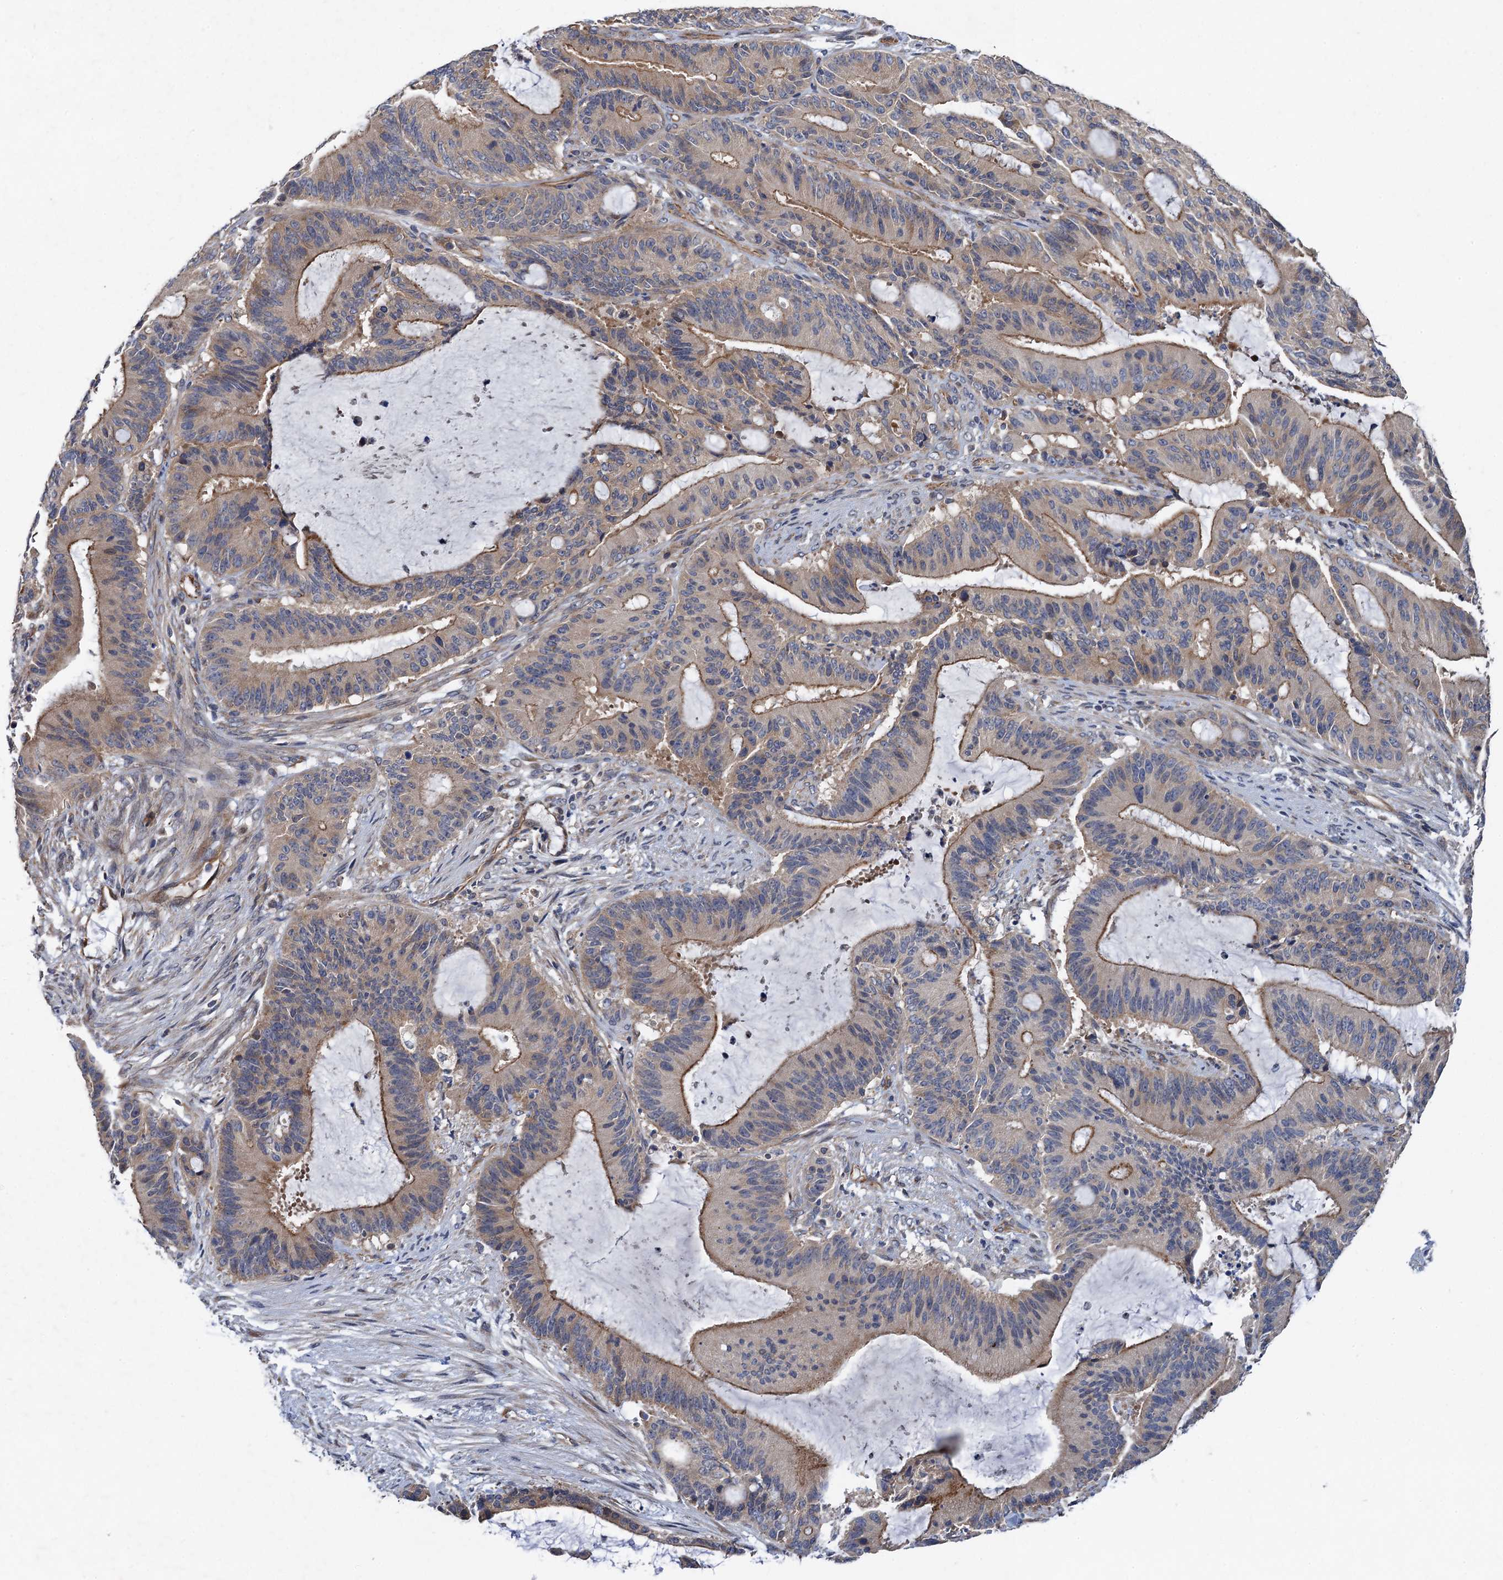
{"staining": {"intensity": "moderate", "quantity": "25%-75%", "location": "cytoplasmic/membranous"}, "tissue": "liver cancer", "cell_type": "Tumor cells", "image_type": "cancer", "snomed": [{"axis": "morphology", "description": "Normal tissue, NOS"}, {"axis": "morphology", "description": "Cholangiocarcinoma"}, {"axis": "topography", "description": "Liver"}, {"axis": "topography", "description": "Peripheral nerve tissue"}], "caption": "The immunohistochemical stain shows moderate cytoplasmic/membranous positivity in tumor cells of liver cancer (cholangiocarcinoma) tissue.", "gene": "PJA2", "patient": {"sex": "female", "age": 73}}